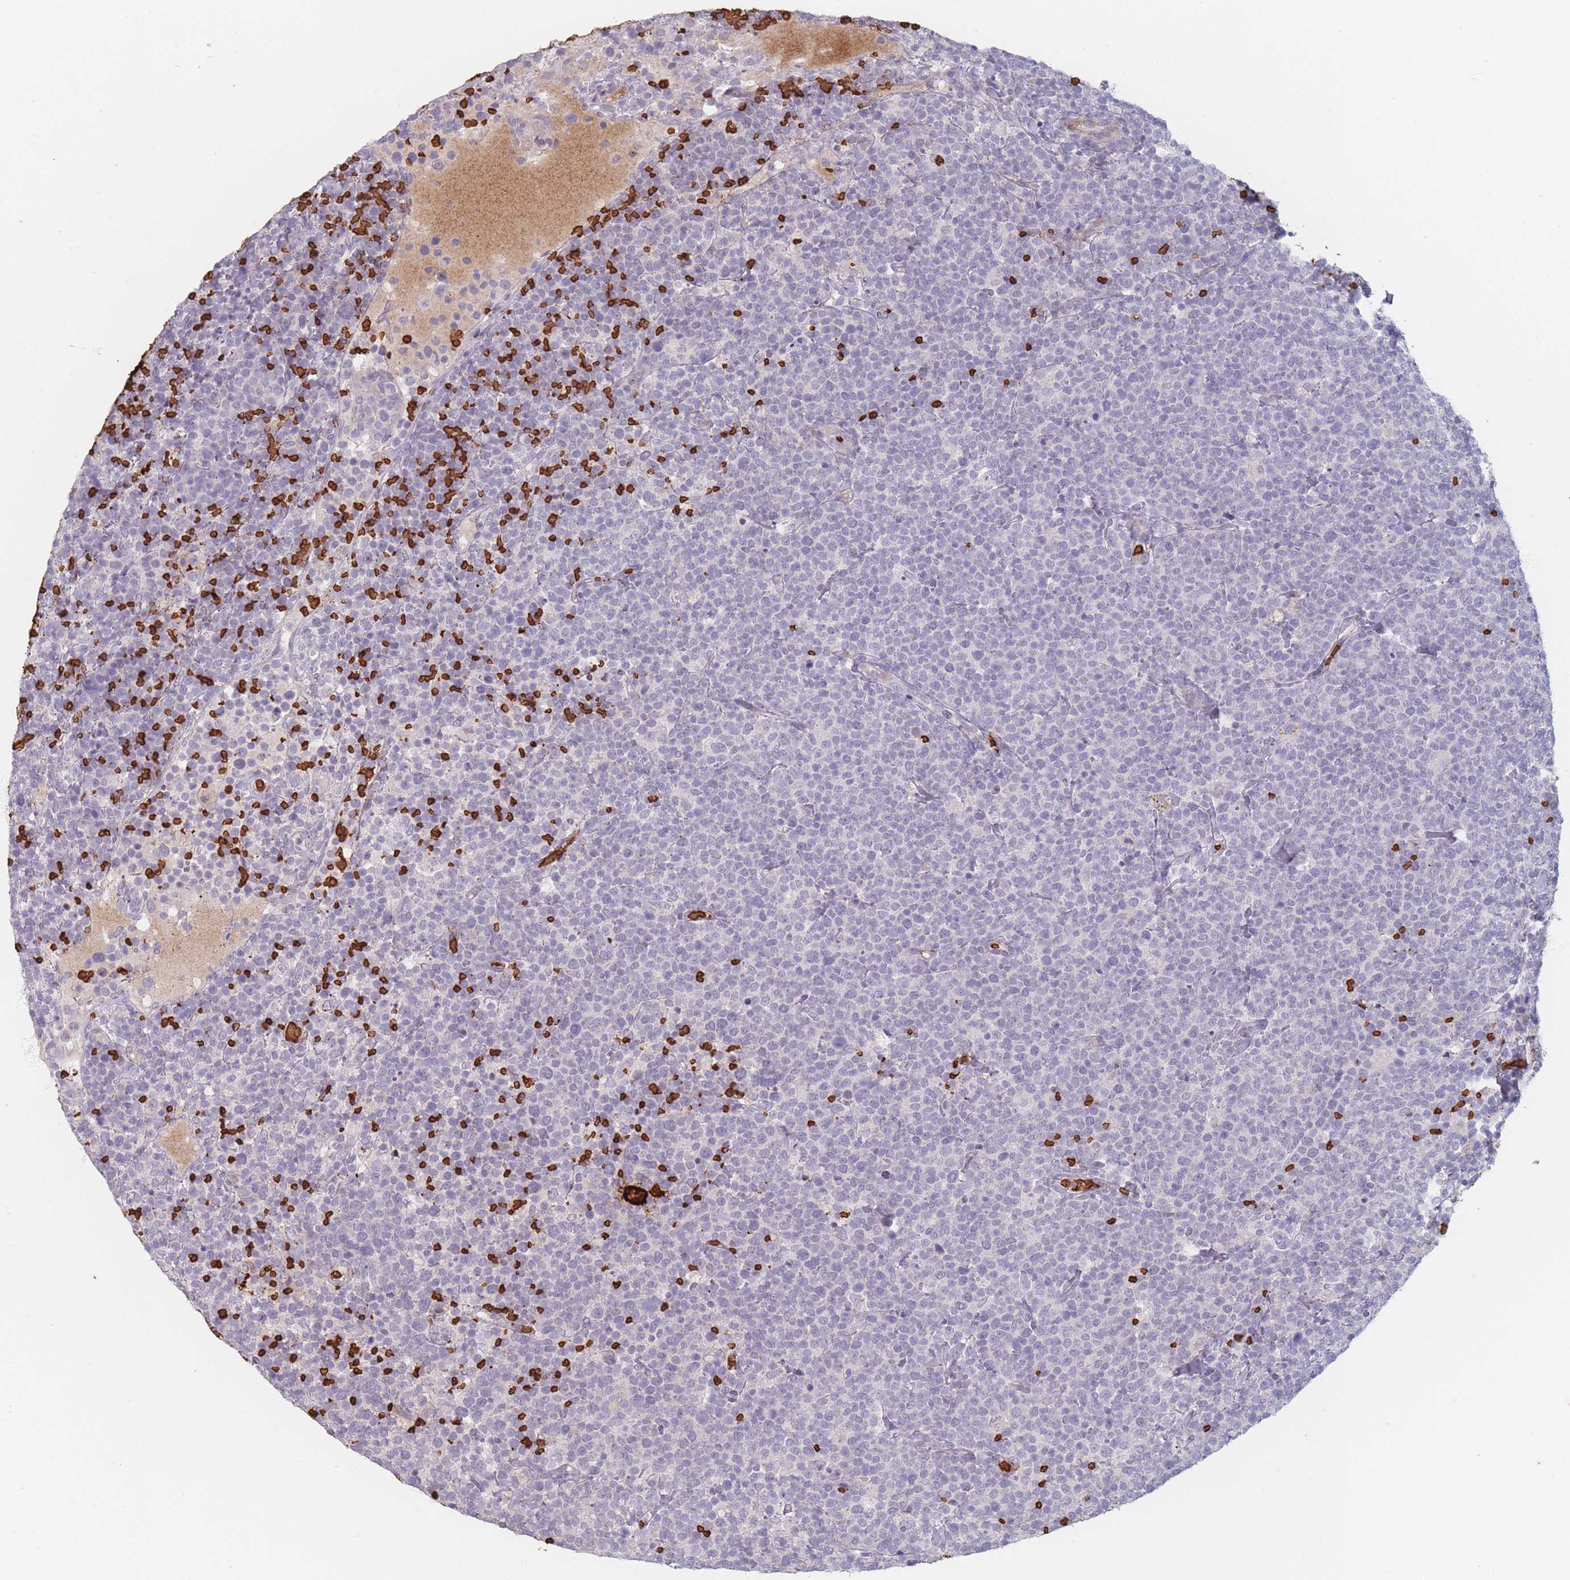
{"staining": {"intensity": "negative", "quantity": "none", "location": "none"}, "tissue": "lymphoma", "cell_type": "Tumor cells", "image_type": "cancer", "snomed": [{"axis": "morphology", "description": "Malignant lymphoma, non-Hodgkin's type, High grade"}, {"axis": "topography", "description": "Lymph node"}], "caption": "High power microscopy histopathology image of an immunohistochemistry image of lymphoma, revealing no significant expression in tumor cells. The staining is performed using DAB (3,3'-diaminobenzidine) brown chromogen with nuclei counter-stained in using hematoxylin.", "gene": "SLC2A6", "patient": {"sex": "male", "age": 61}}